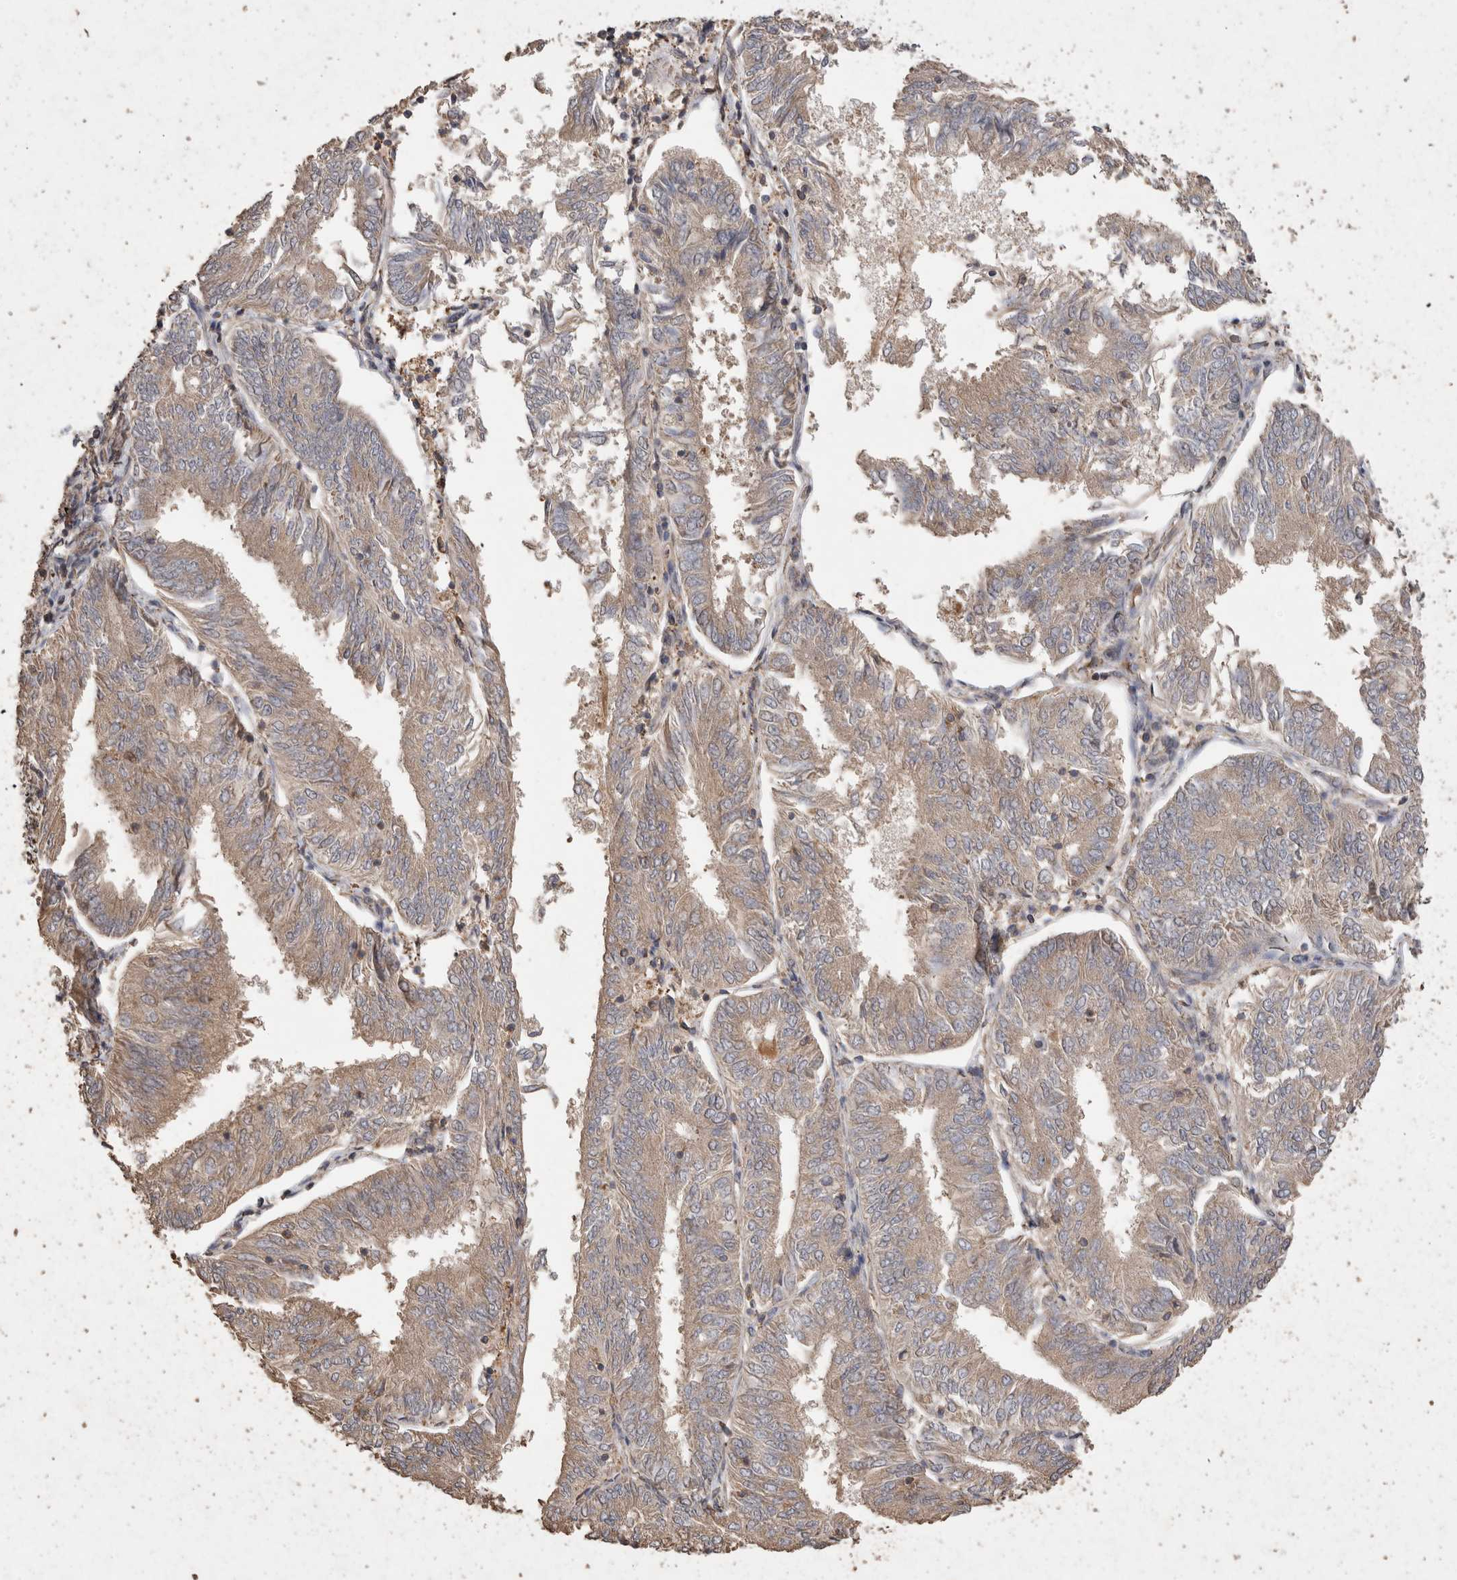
{"staining": {"intensity": "weak", "quantity": ">75%", "location": "cytoplasmic/membranous"}, "tissue": "endometrial cancer", "cell_type": "Tumor cells", "image_type": "cancer", "snomed": [{"axis": "morphology", "description": "Adenocarcinoma, NOS"}, {"axis": "topography", "description": "Endometrium"}], "caption": "Immunohistochemical staining of adenocarcinoma (endometrial) displays low levels of weak cytoplasmic/membranous protein expression in approximately >75% of tumor cells.", "gene": "SNX31", "patient": {"sex": "female", "age": 58}}